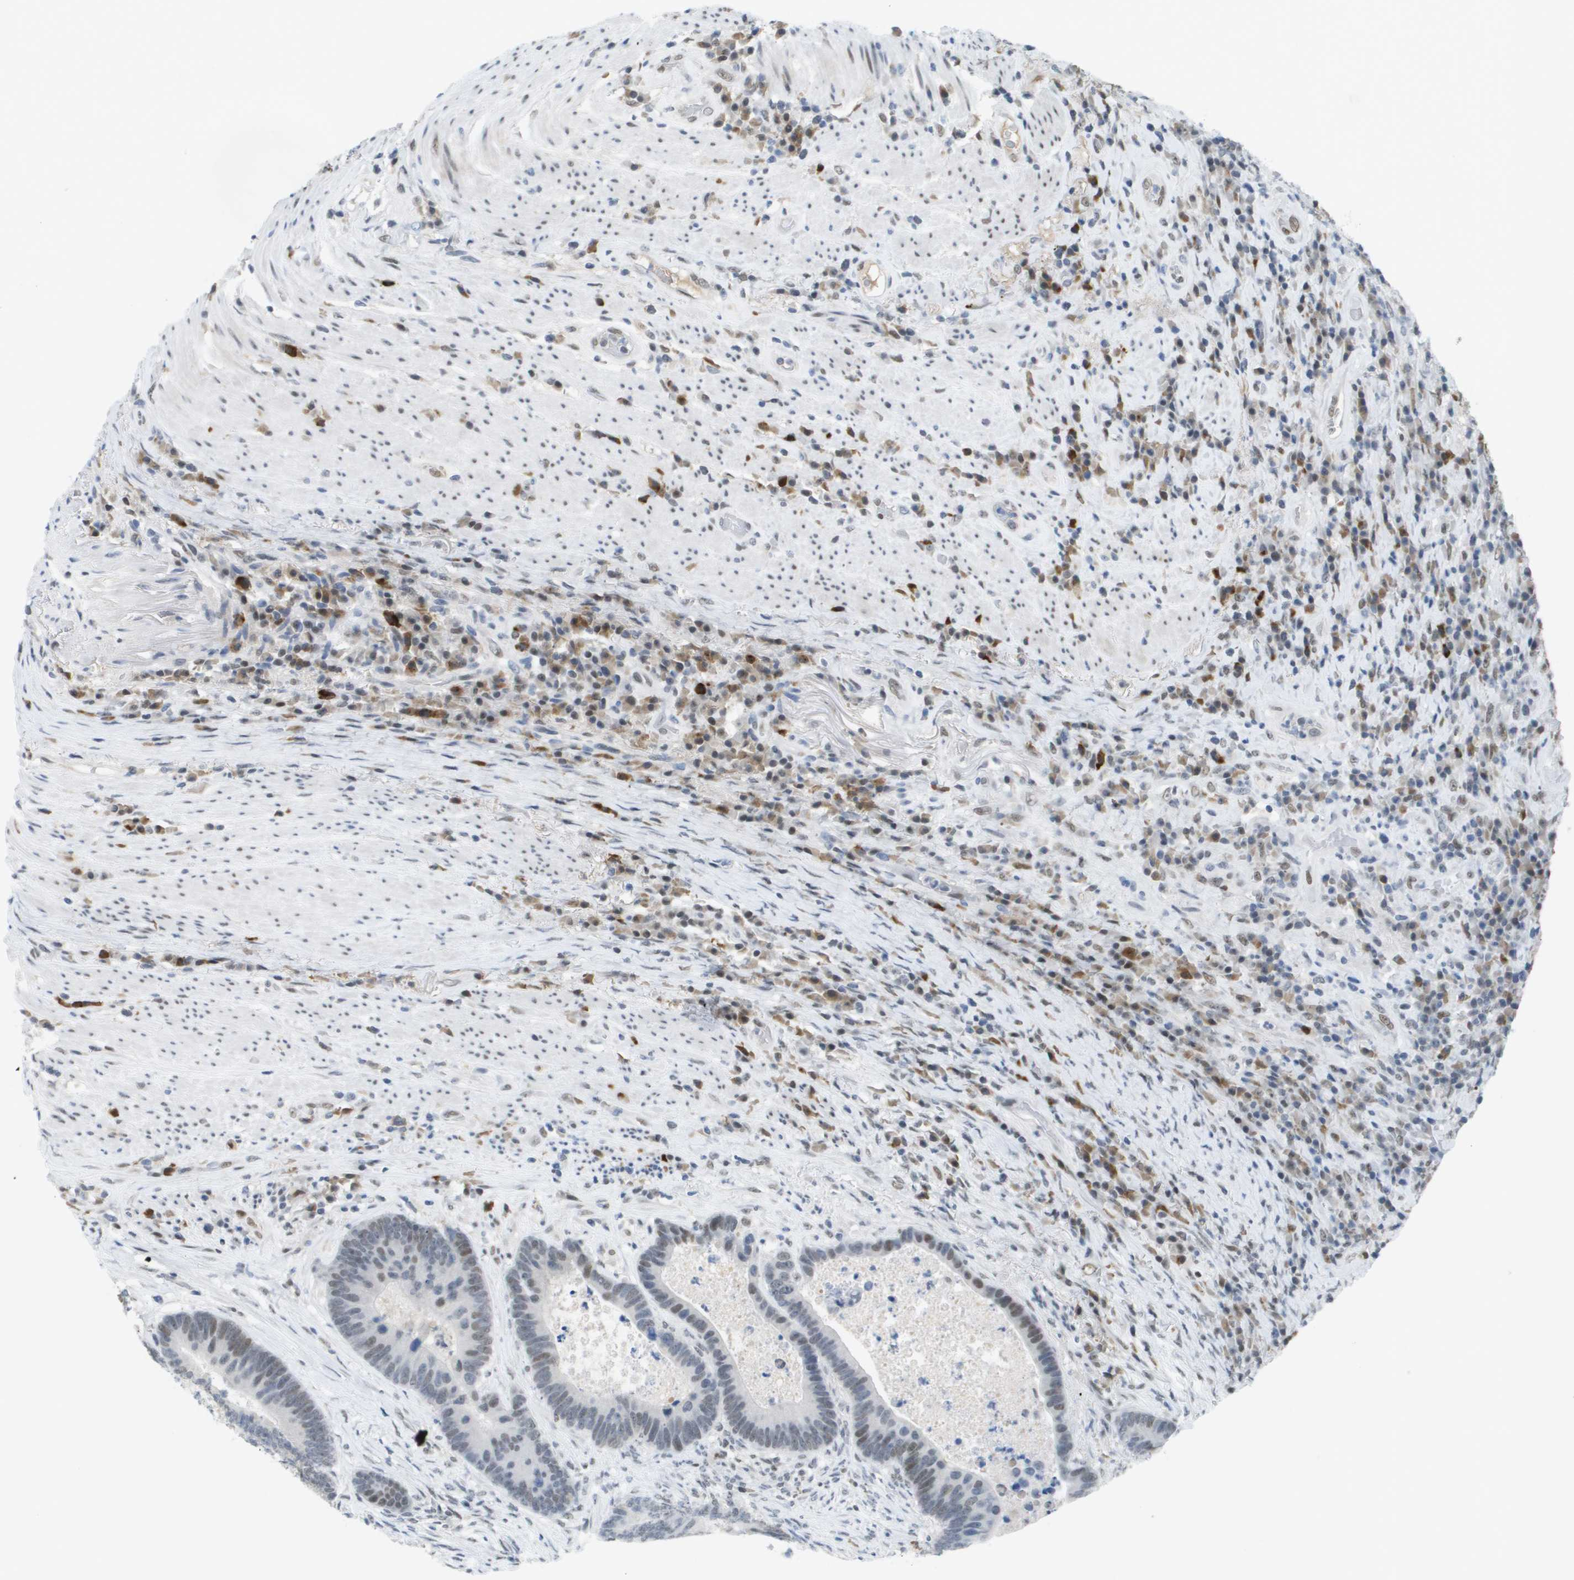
{"staining": {"intensity": "weak", "quantity": "25%-75%", "location": "nuclear"}, "tissue": "colorectal cancer", "cell_type": "Tumor cells", "image_type": "cancer", "snomed": [{"axis": "morphology", "description": "Adenocarcinoma, NOS"}, {"axis": "topography", "description": "Rectum"}], "caption": "Tumor cells demonstrate low levels of weak nuclear staining in approximately 25%-75% of cells in colorectal cancer (adenocarcinoma).", "gene": "TP53RK", "patient": {"sex": "male", "age": 51}}